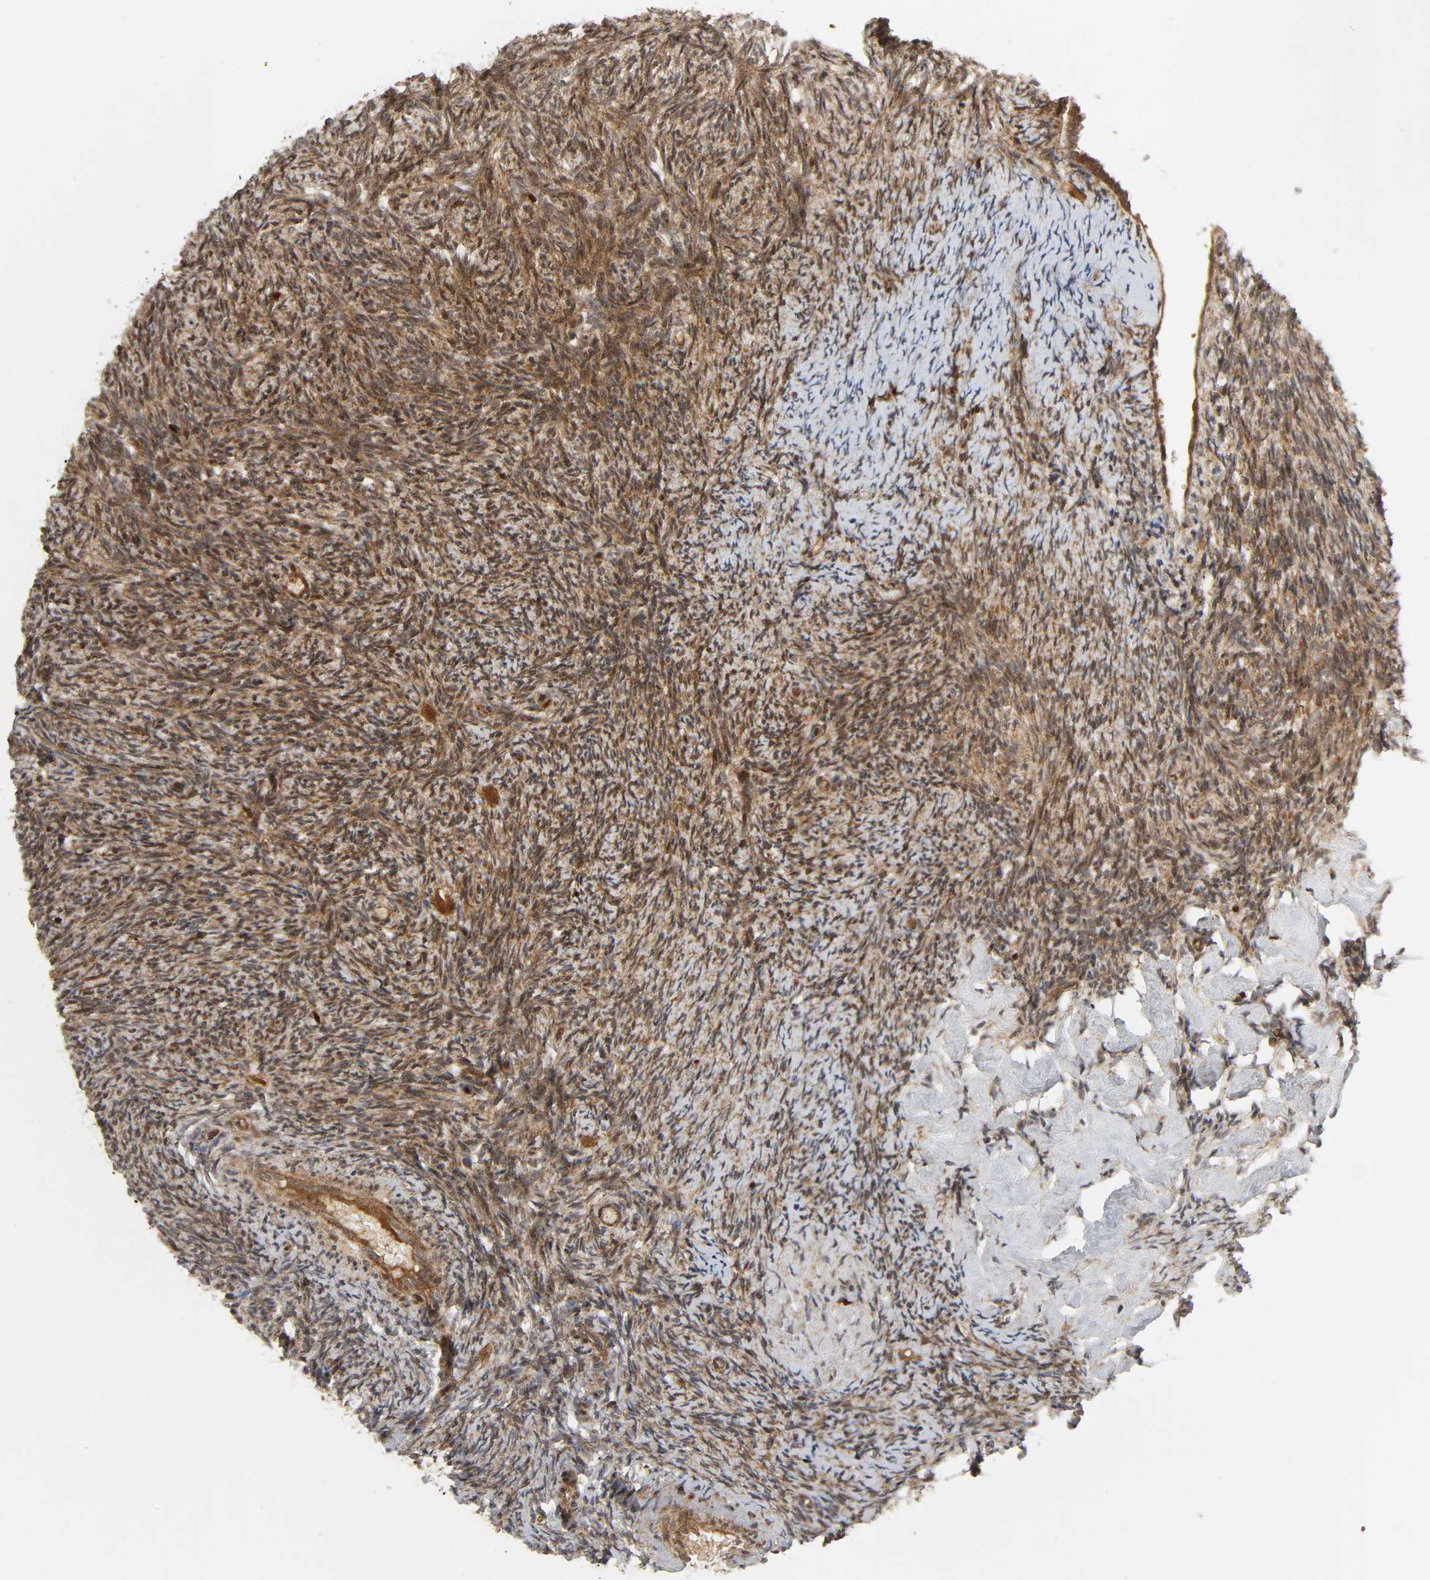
{"staining": {"intensity": "moderate", "quantity": ">75%", "location": "cytoplasmic/membranous"}, "tissue": "ovary", "cell_type": "Ovarian stroma cells", "image_type": "normal", "snomed": [{"axis": "morphology", "description": "Normal tissue, NOS"}, {"axis": "topography", "description": "Ovary"}], "caption": "This histopathology image demonstrates IHC staining of normal human ovary, with medium moderate cytoplasmic/membranous positivity in about >75% of ovarian stroma cells.", "gene": "CHUK", "patient": {"sex": "female", "age": 60}}